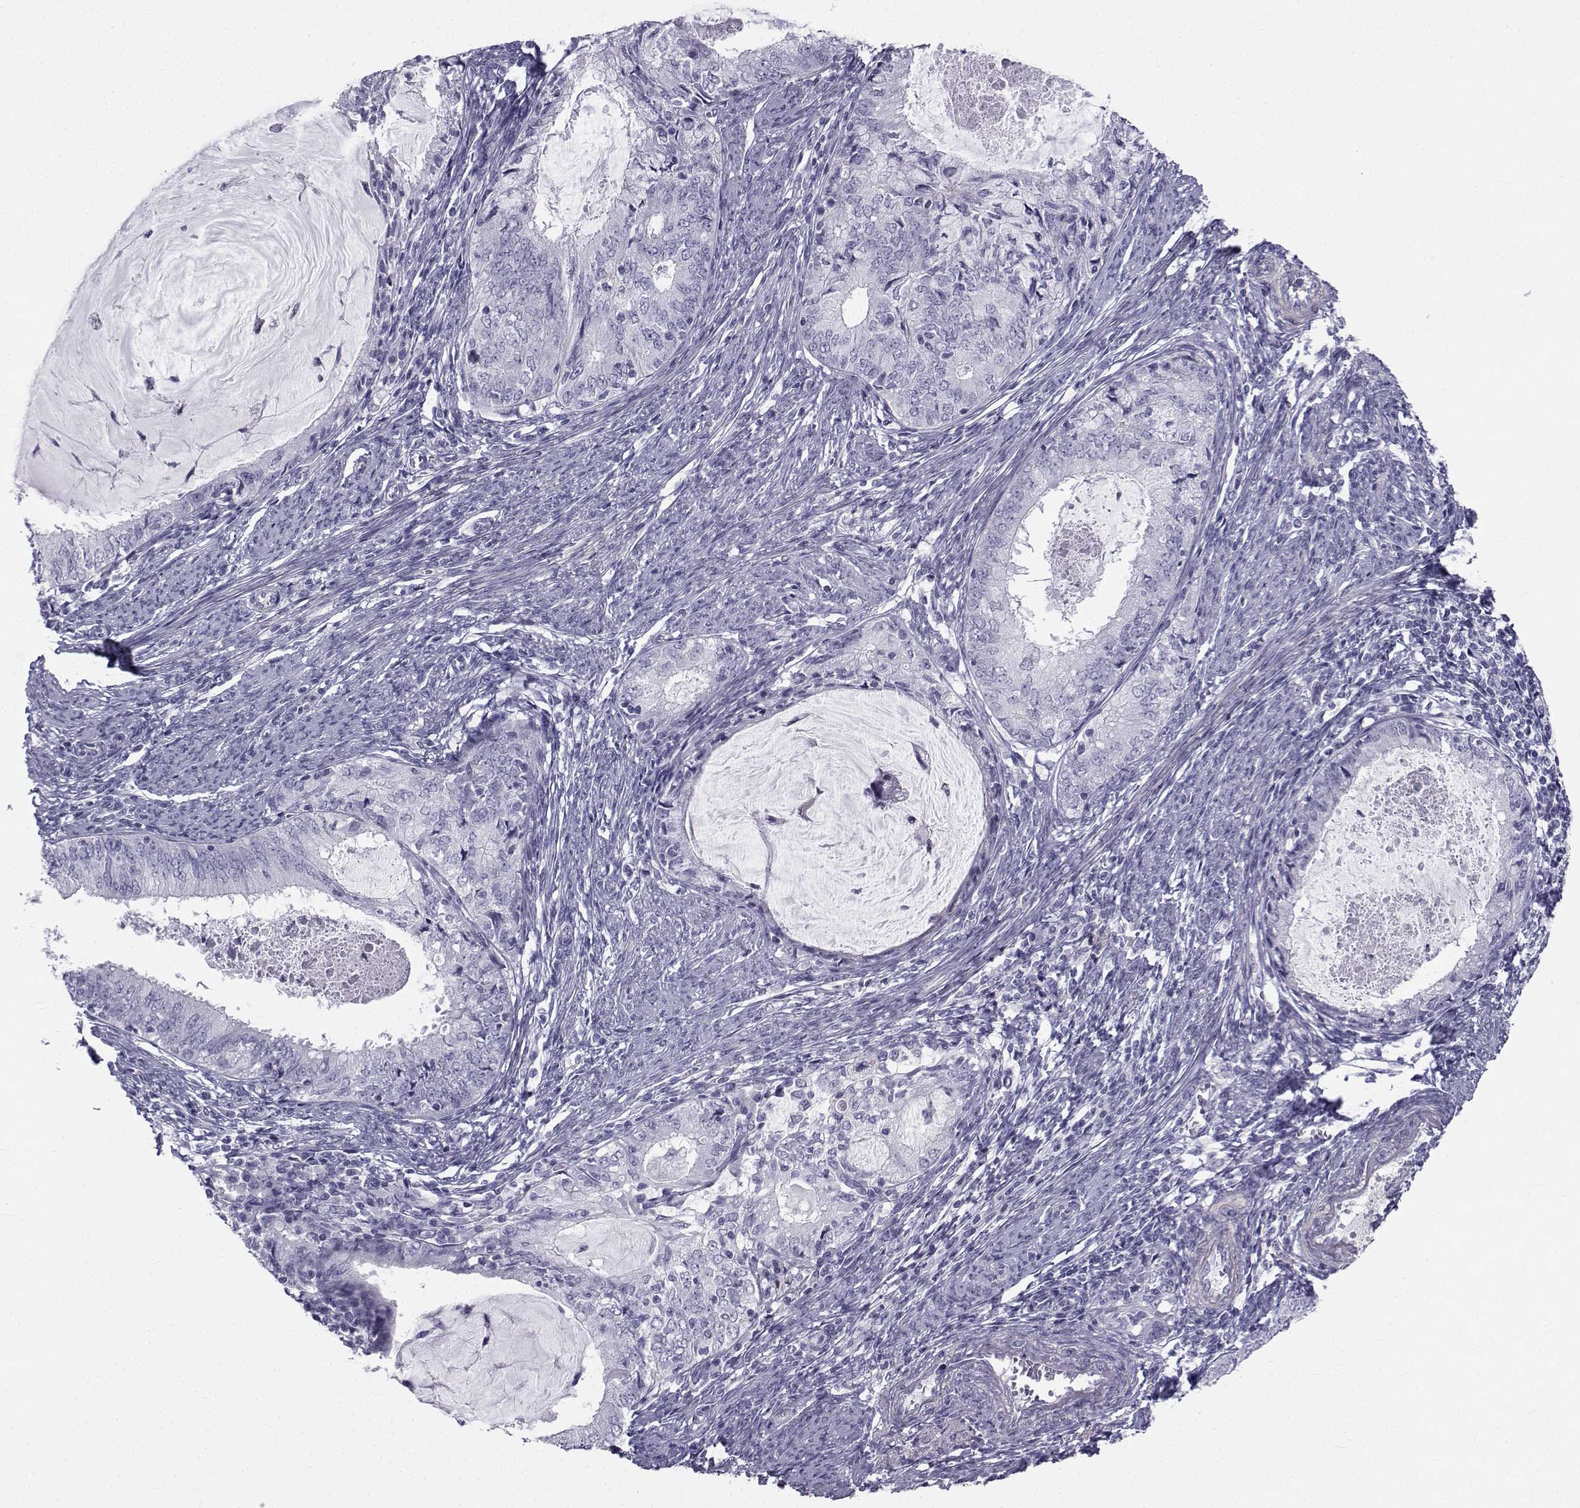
{"staining": {"intensity": "negative", "quantity": "none", "location": "none"}, "tissue": "endometrial cancer", "cell_type": "Tumor cells", "image_type": "cancer", "snomed": [{"axis": "morphology", "description": "Adenocarcinoma, NOS"}, {"axis": "topography", "description": "Endometrium"}], "caption": "Tumor cells show no significant staining in endometrial cancer (adenocarcinoma).", "gene": "SPANXD", "patient": {"sex": "female", "age": 57}}